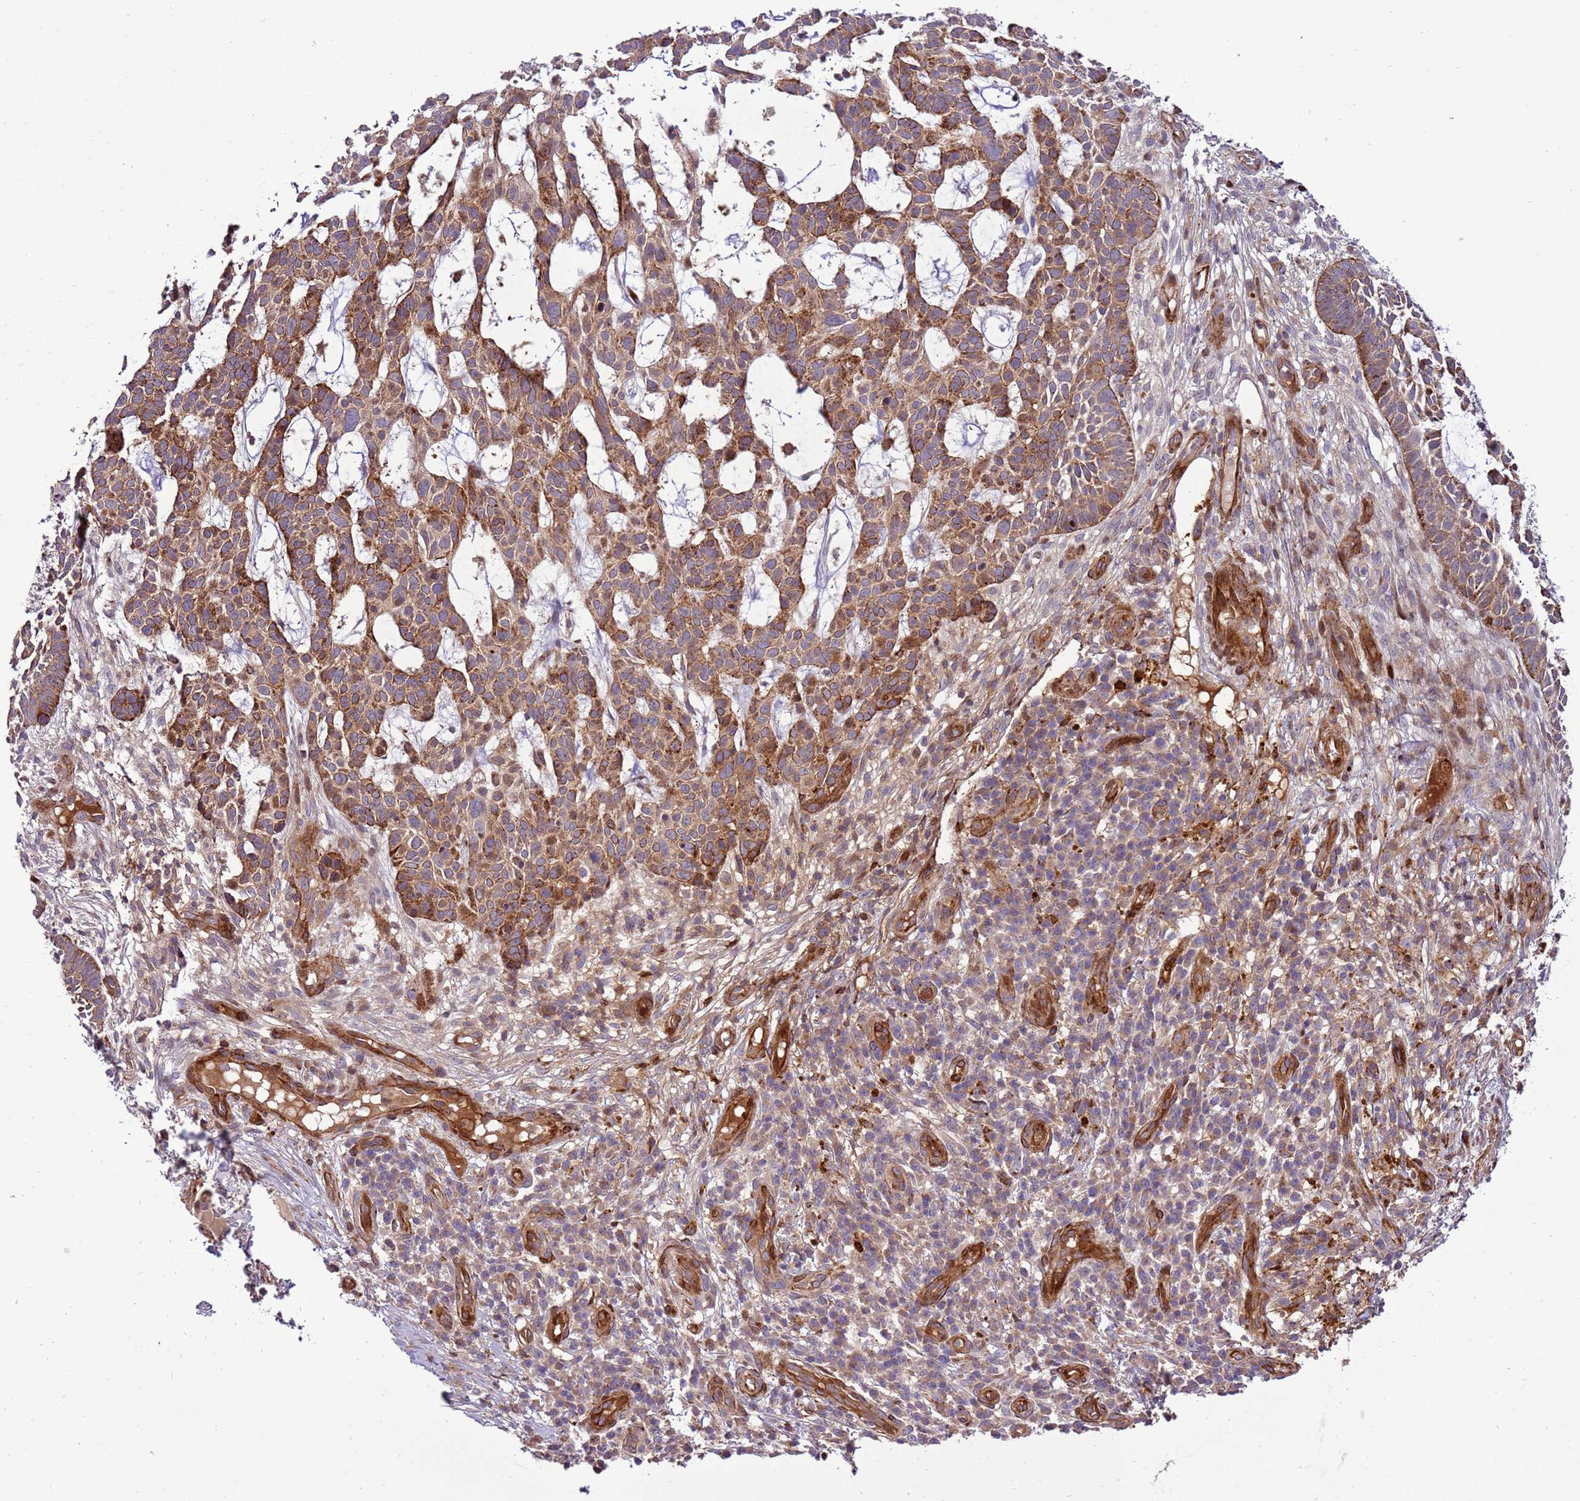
{"staining": {"intensity": "moderate", "quantity": ">75%", "location": "cytoplasmic/membranous"}, "tissue": "skin cancer", "cell_type": "Tumor cells", "image_type": "cancer", "snomed": [{"axis": "morphology", "description": "Basal cell carcinoma"}, {"axis": "topography", "description": "Skin"}], "caption": "Skin cancer (basal cell carcinoma) was stained to show a protein in brown. There is medium levels of moderate cytoplasmic/membranous expression in about >75% of tumor cells.", "gene": "ZNF624", "patient": {"sex": "male", "age": 89}}